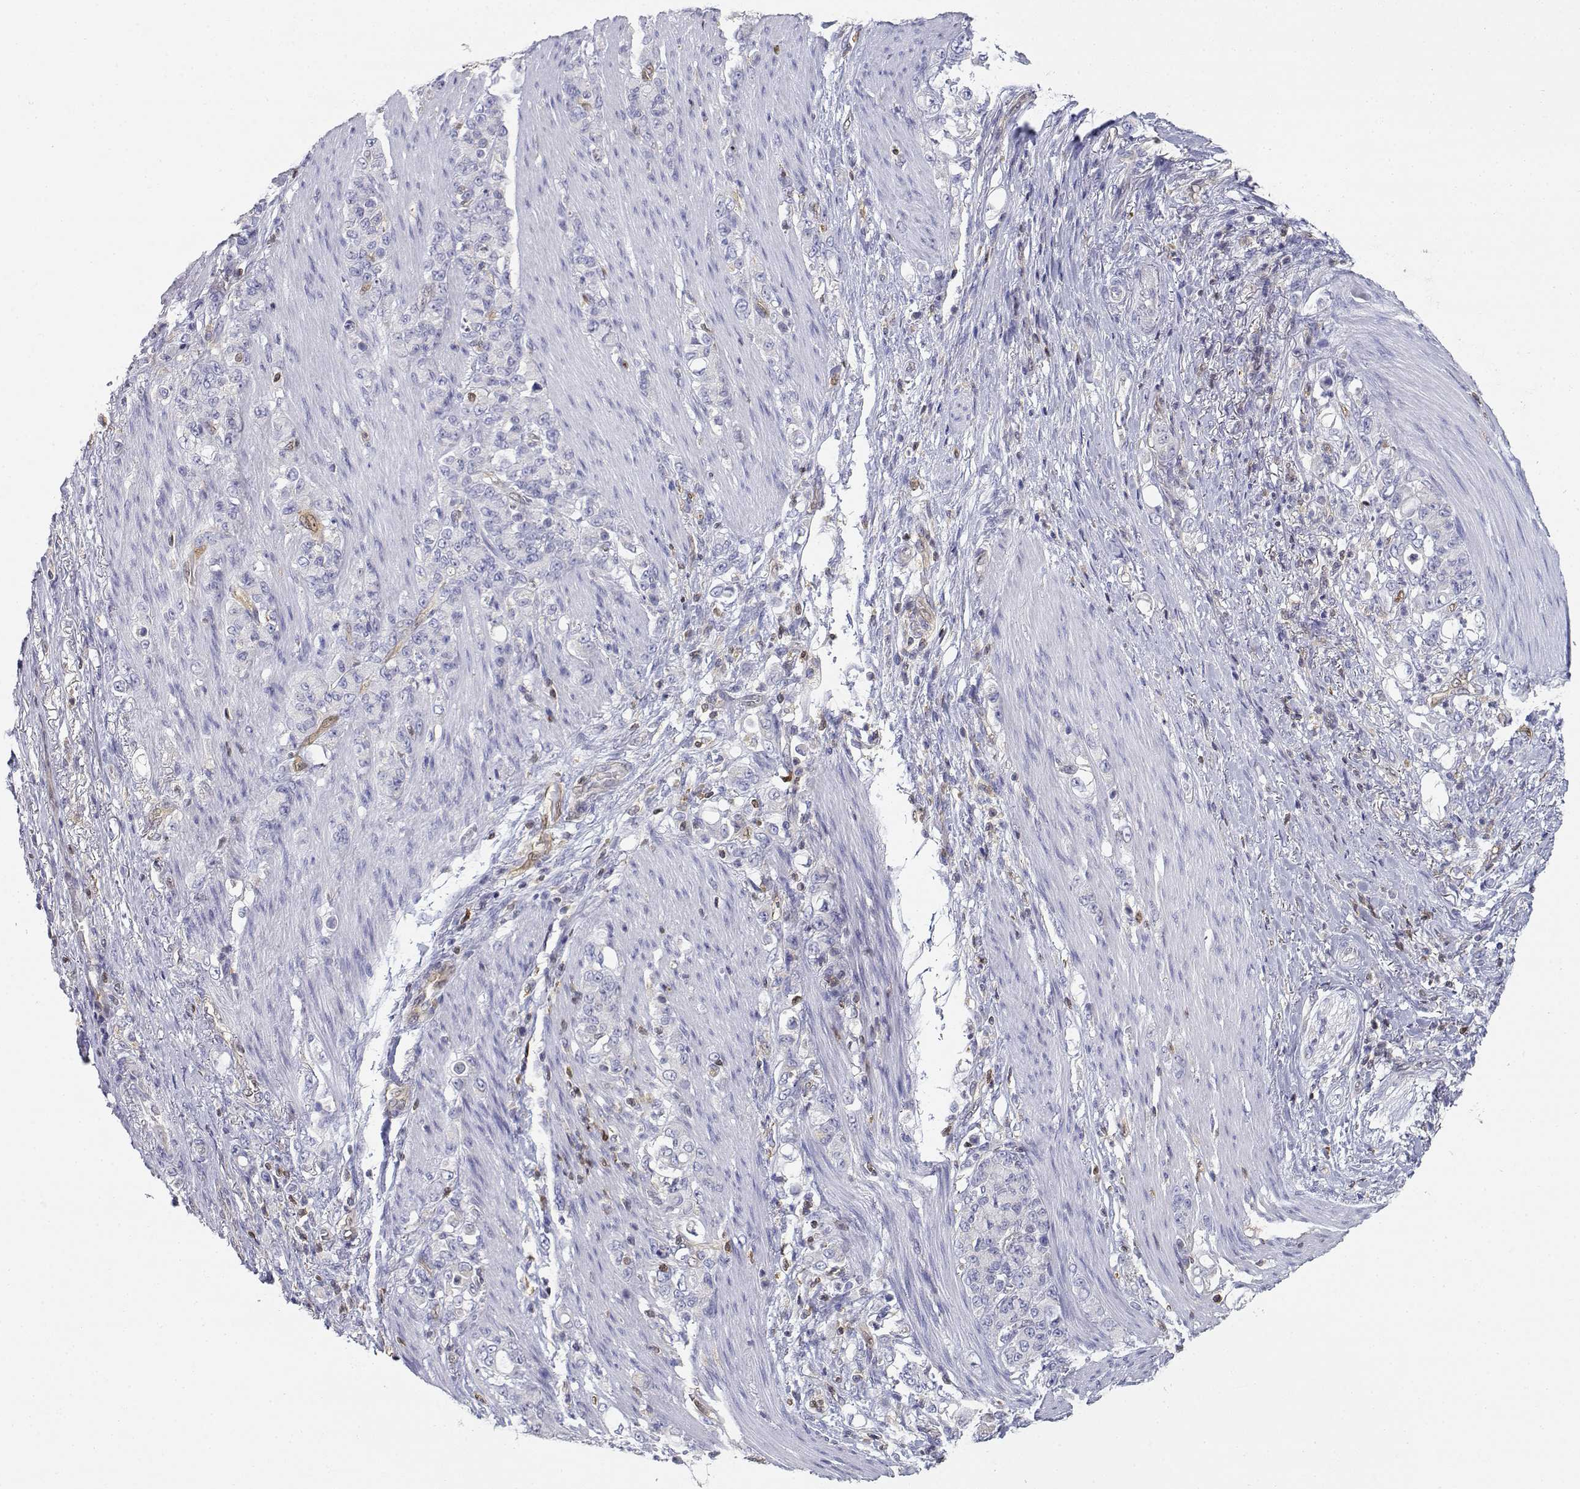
{"staining": {"intensity": "negative", "quantity": "none", "location": "none"}, "tissue": "stomach cancer", "cell_type": "Tumor cells", "image_type": "cancer", "snomed": [{"axis": "morphology", "description": "Adenocarcinoma, NOS"}, {"axis": "topography", "description": "Stomach"}], "caption": "Stomach cancer (adenocarcinoma) stained for a protein using immunohistochemistry (IHC) demonstrates no staining tumor cells.", "gene": "ADA", "patient": {"sex": "female", "age": 79}}